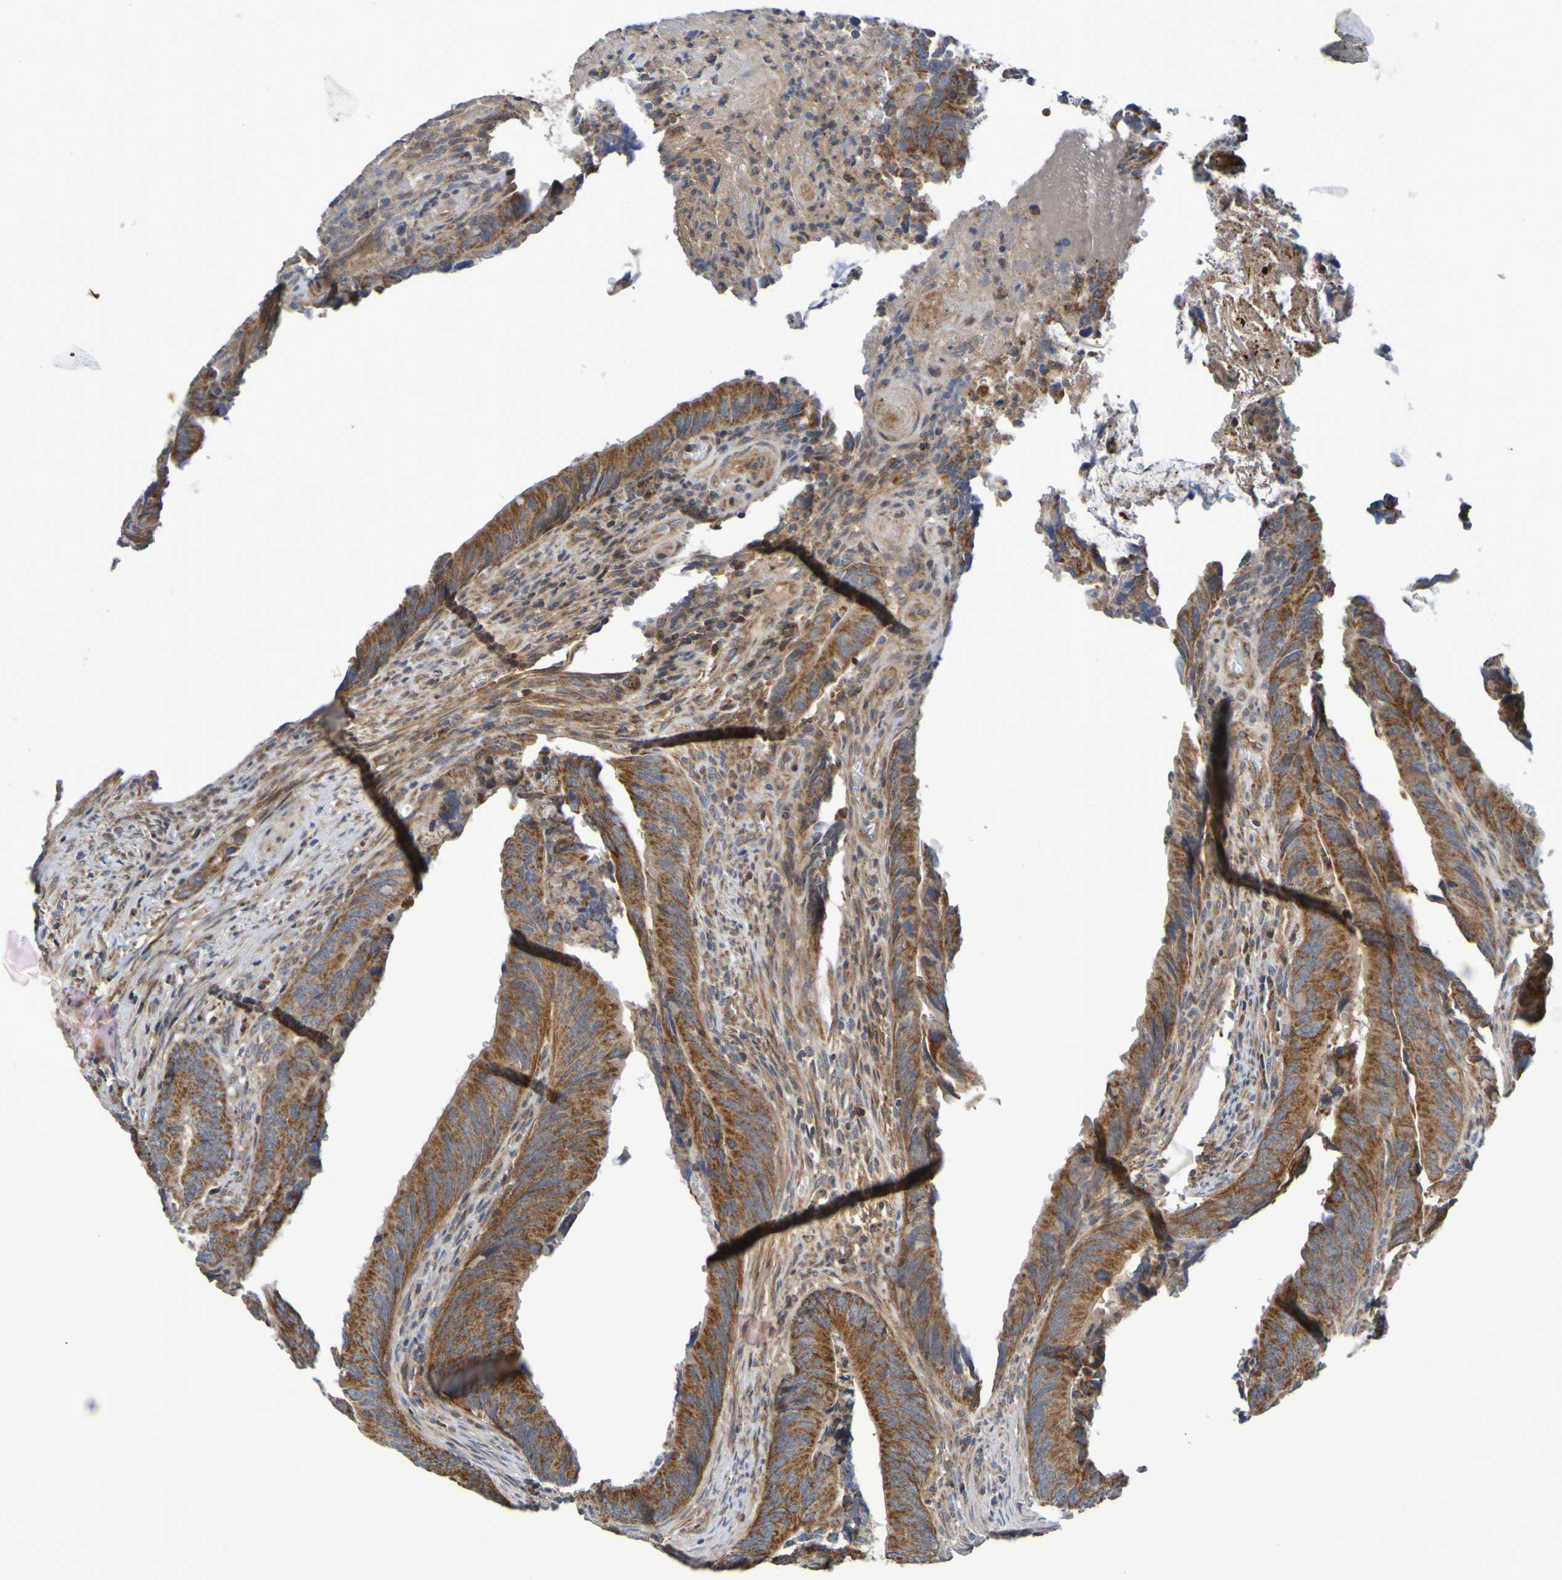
{"staining": {"intensity": "strong", "quantity": ">75%", "location": "cytoplasmic/membranous"}, "tissue": "colorectal cancer", "cell_type": "Tumor cells", "image_type": "cancer", "snomed": [{"axis": "morphology", "description": "Normal tissue, NOS"}, {"axis": "morphology", "description": "Adenocarcinoma, NOS"}, {"axis": "topography", "description": "Colon"}], "caption": "Human colorectal cancer stained with a brown dye displays strong cytoplasmic/membranous positive positivity in about >75% of tumor cells.", "gene": "CCDC51", "patient": {"sex": "male", "age": 56}}